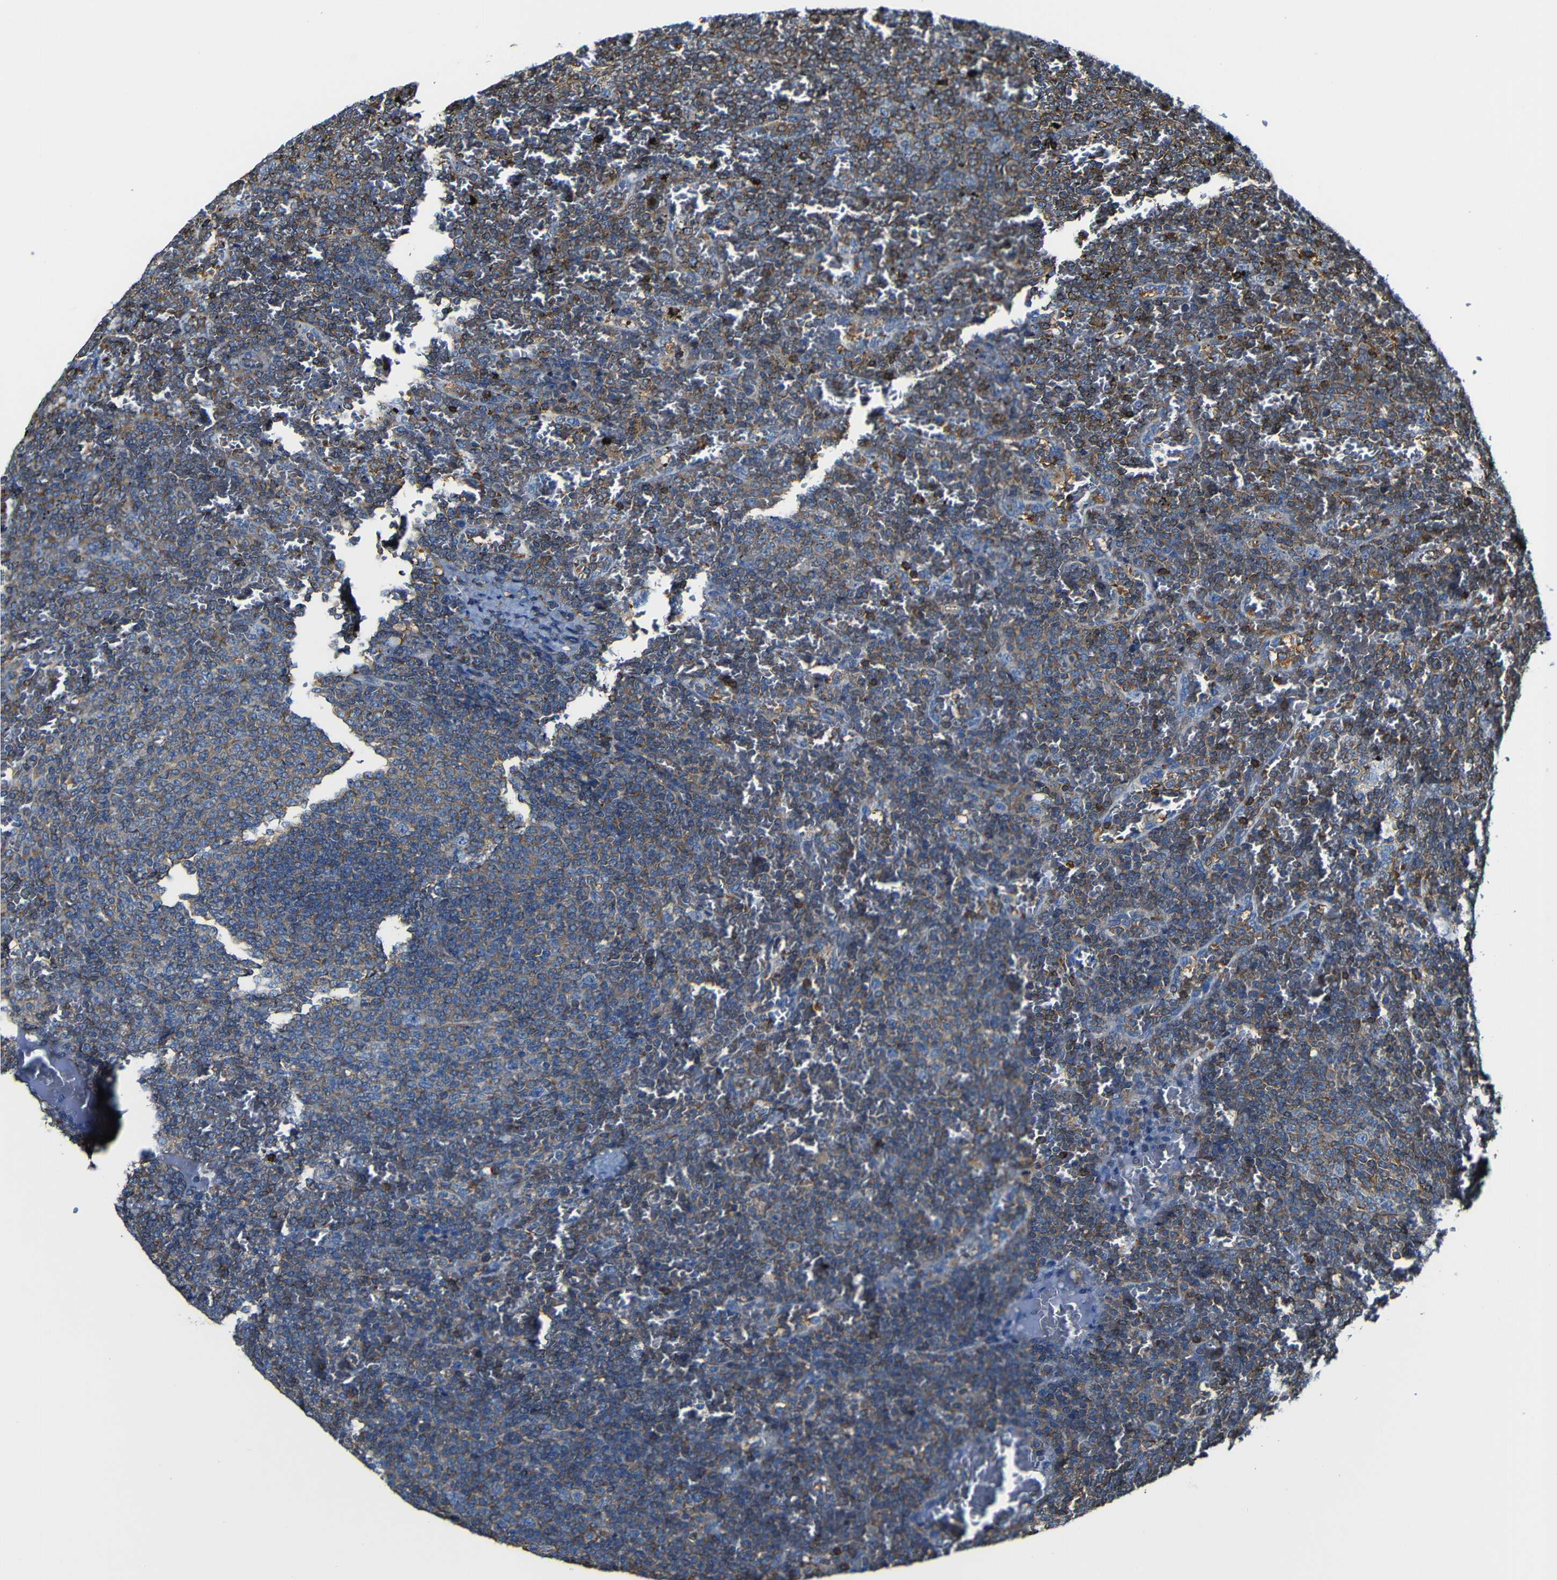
{"staining": {"intensity": "moderate", "quantity": "25%-75%", "location": "cytoplasmic/membranous"}, "tissue": "lymphoma", "cell_type": "Tumor cells", "image_type": "cancer", "snomed": [{"axis": "morphology", "description": "Malignant lymphoma, non-Hodgkin's type, Low grade"}, {"axis": "topography", "description": "Spleen"}], "caption": "This micrograph shows immunohistochemistry staining of human malignant lymphoma, non-Hodgkin's type (low-grade), with medium moderate cytoplasmic/membranous staining in about 25%-75% of tumor cells.", "gene": "MSN", "patient": {"sex": "female", "age": 77}}